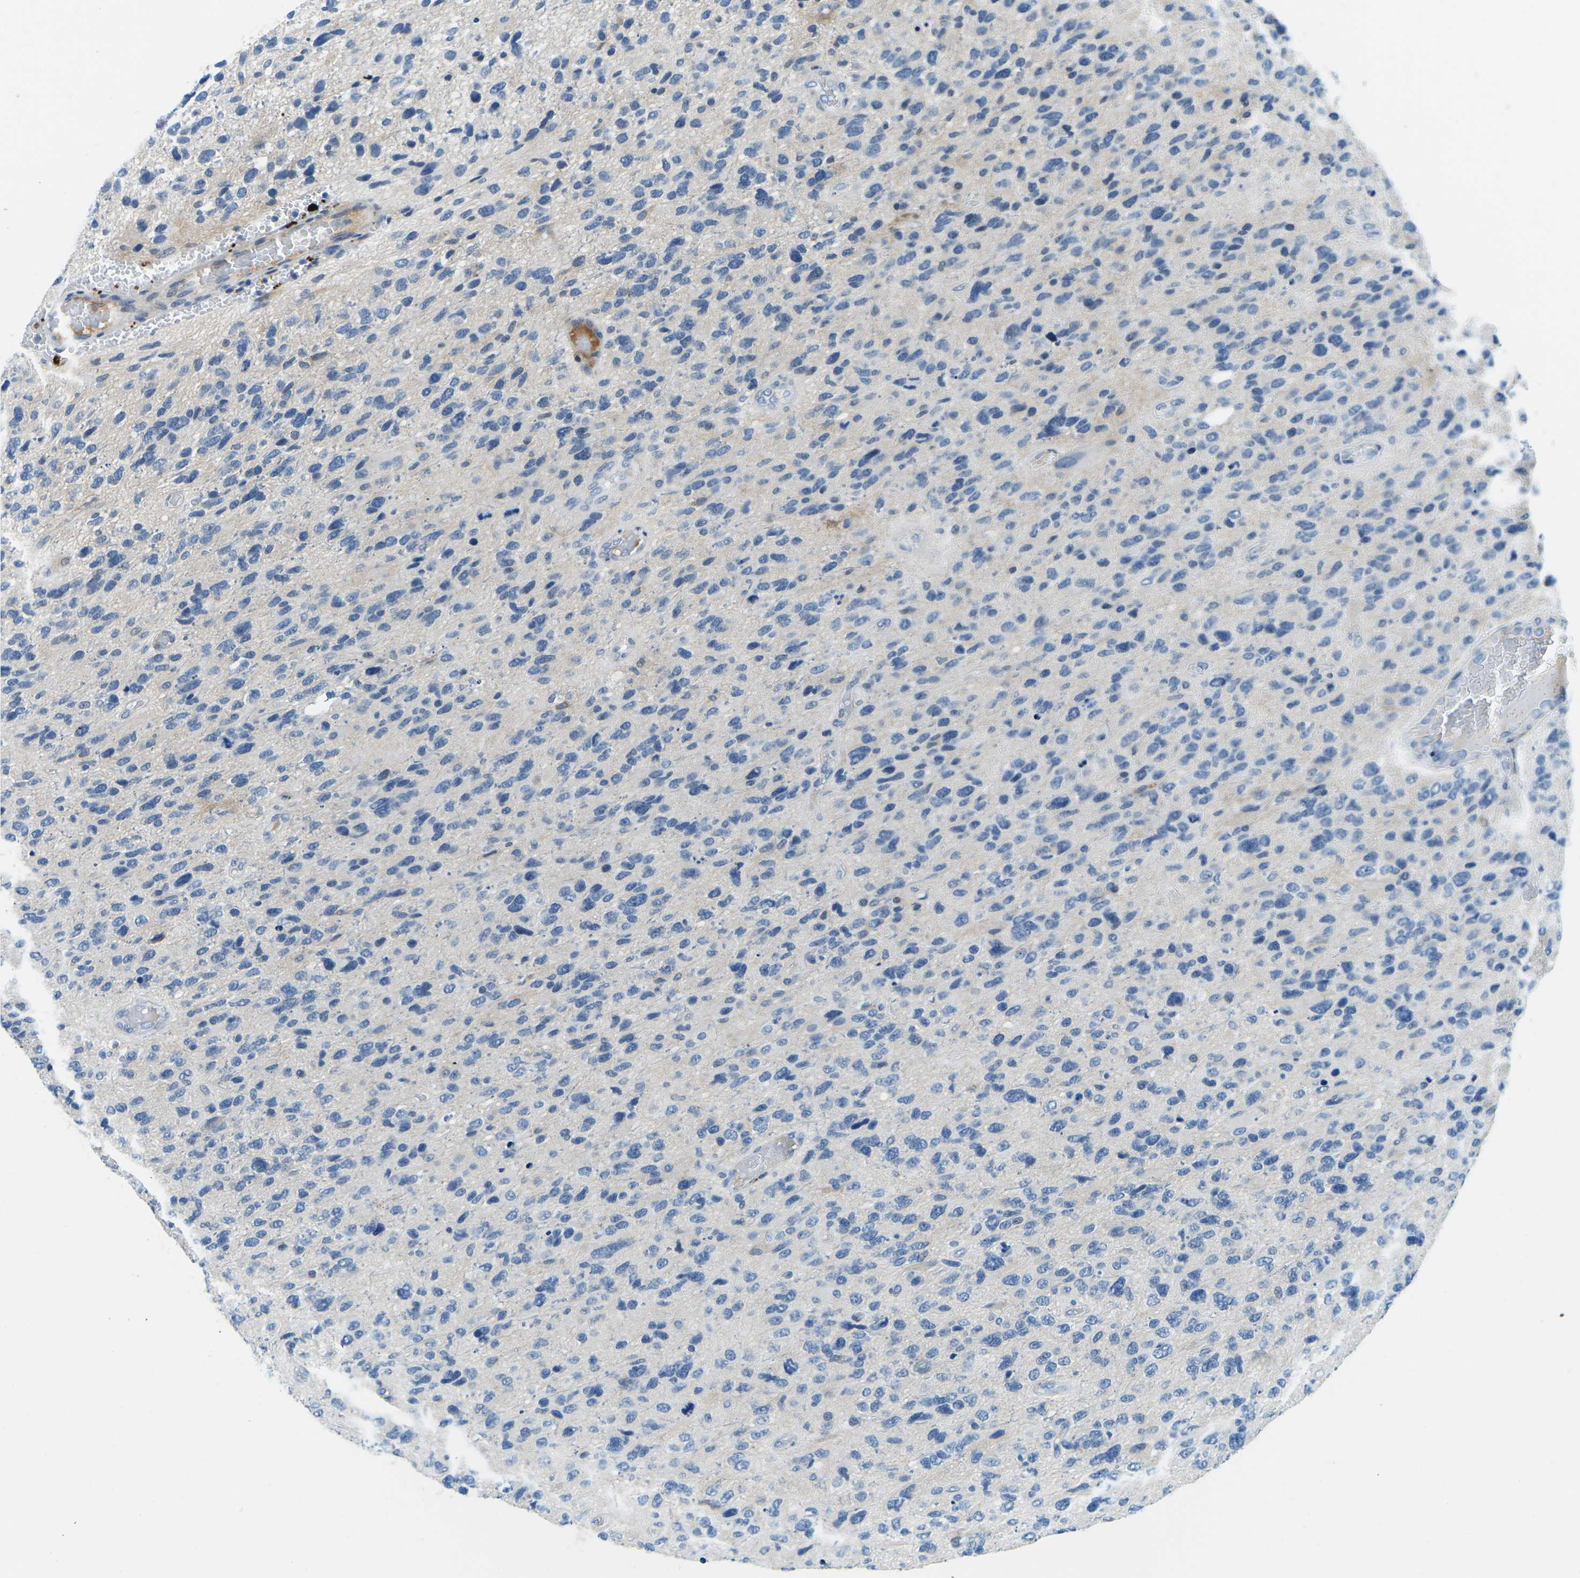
{"staining": {"intensity": "negative", "quantity": "none", "location": "none"}, "tissue": "glioma", "cell_type": "Tumor cells", "image_type": "cancer", "snomed": [{"axis": "morphology", "description": "Glioma, malignant, High grade"}, {"axis": "topography", "description": "Brain"}], "caption": "Malignant glioma (high-grade) was stained to show a protein in brown. There is no significant expression in tumor cells. The staining was performed using DAB to visualize the protein expression in brown, while the nuclei were stained in blue with hematoxylin (Magnification: 20x).", "gene": "CFB", "patient": {"sex": "female", "age": 58}}